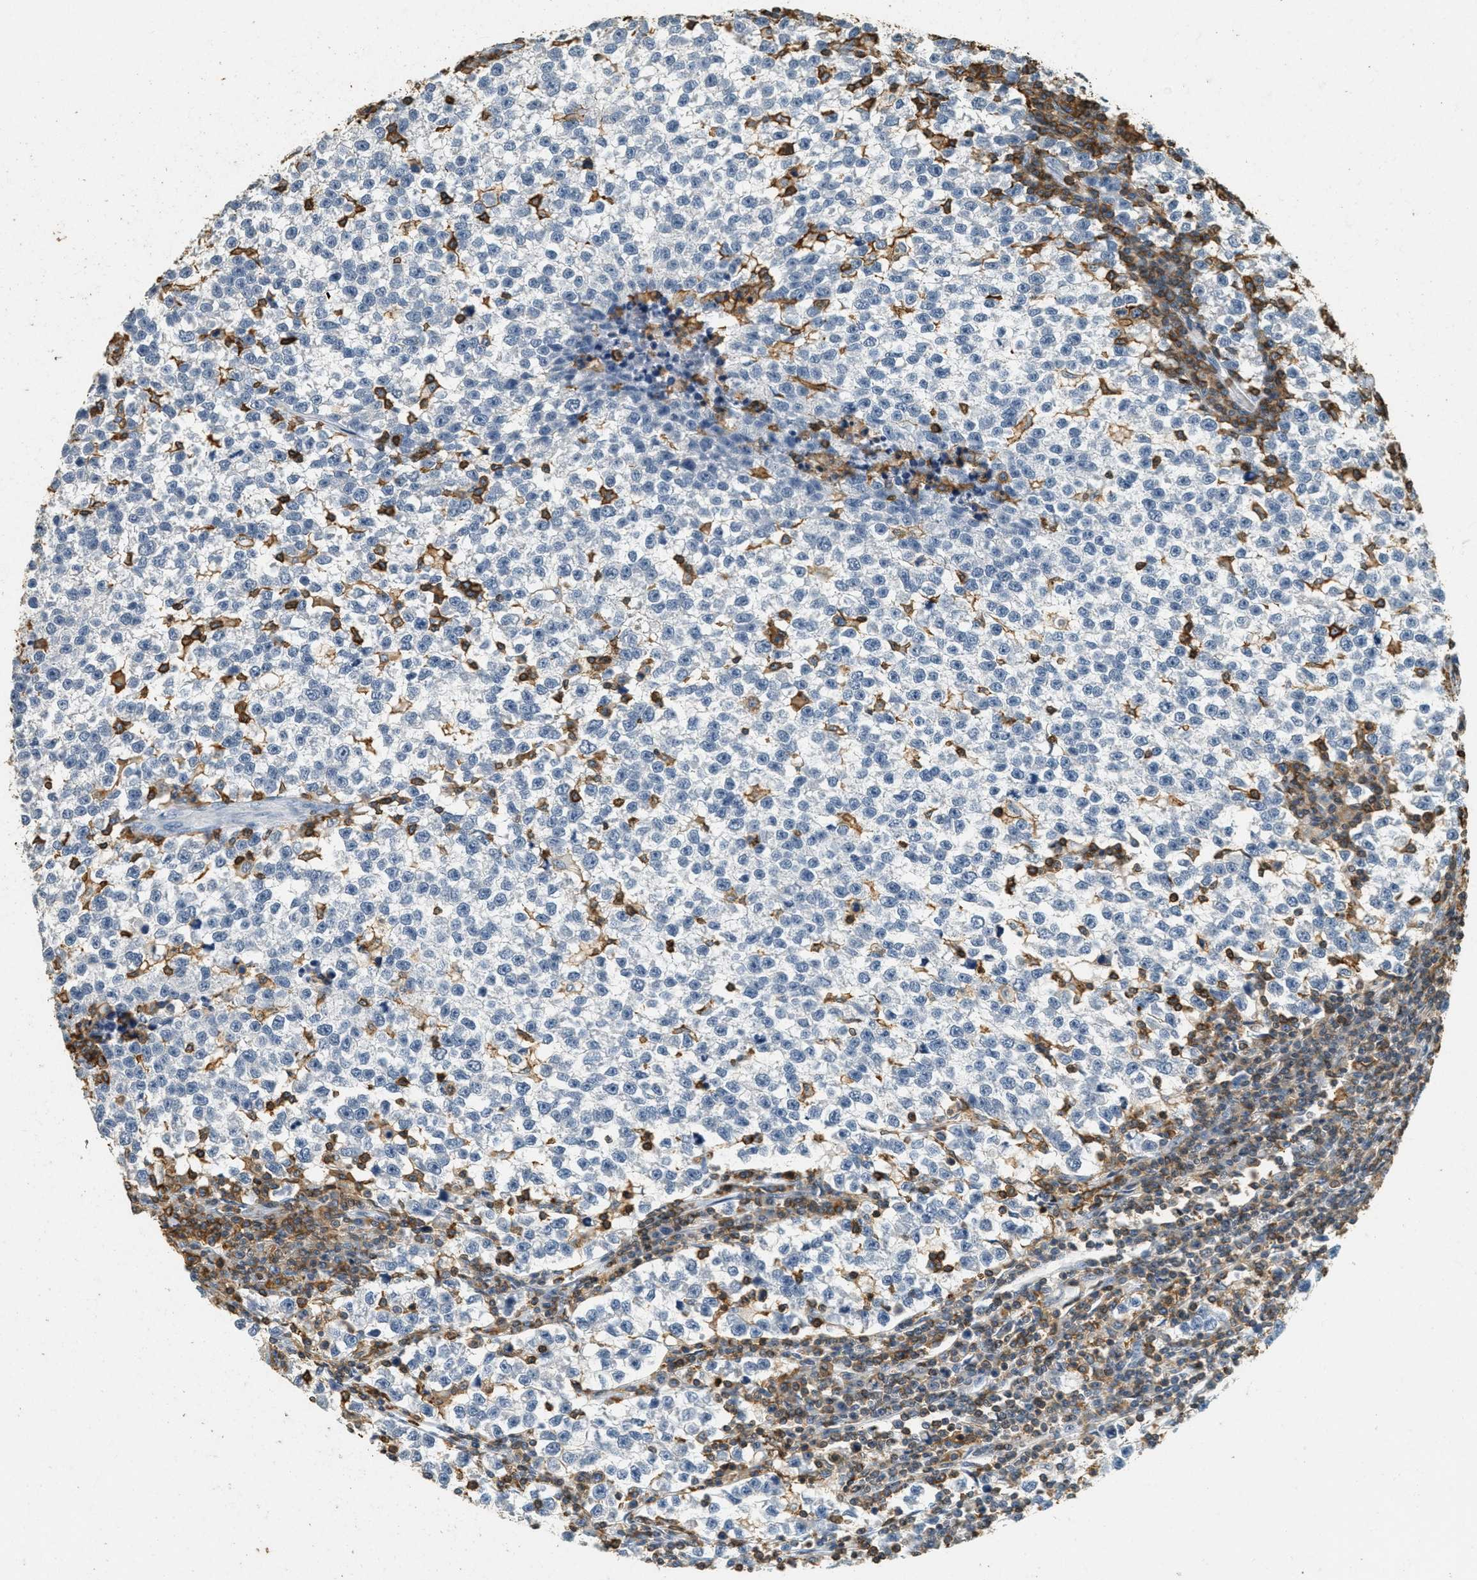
{"staining": {"intensity": "negative", "quantity": "none", "location": "none"}, "tissue": "testis cancer", "cell_type": "Tumor cells", "image_type": "cancer", "snomed": [{"axis": "morphology", "description": "Normal tissue, NOS"}, {"axis": "morphology", "description": "Seminoma, NOS"}, {"axis": "topography", "description": "Testis"}], "caption": "The immunohistochemistry micrograph has no significant positivity in tumor cells of testis cancer (seminoma) tissue.", "gene": "LSP1", "patient": {"sex": "male", "age": 43}}